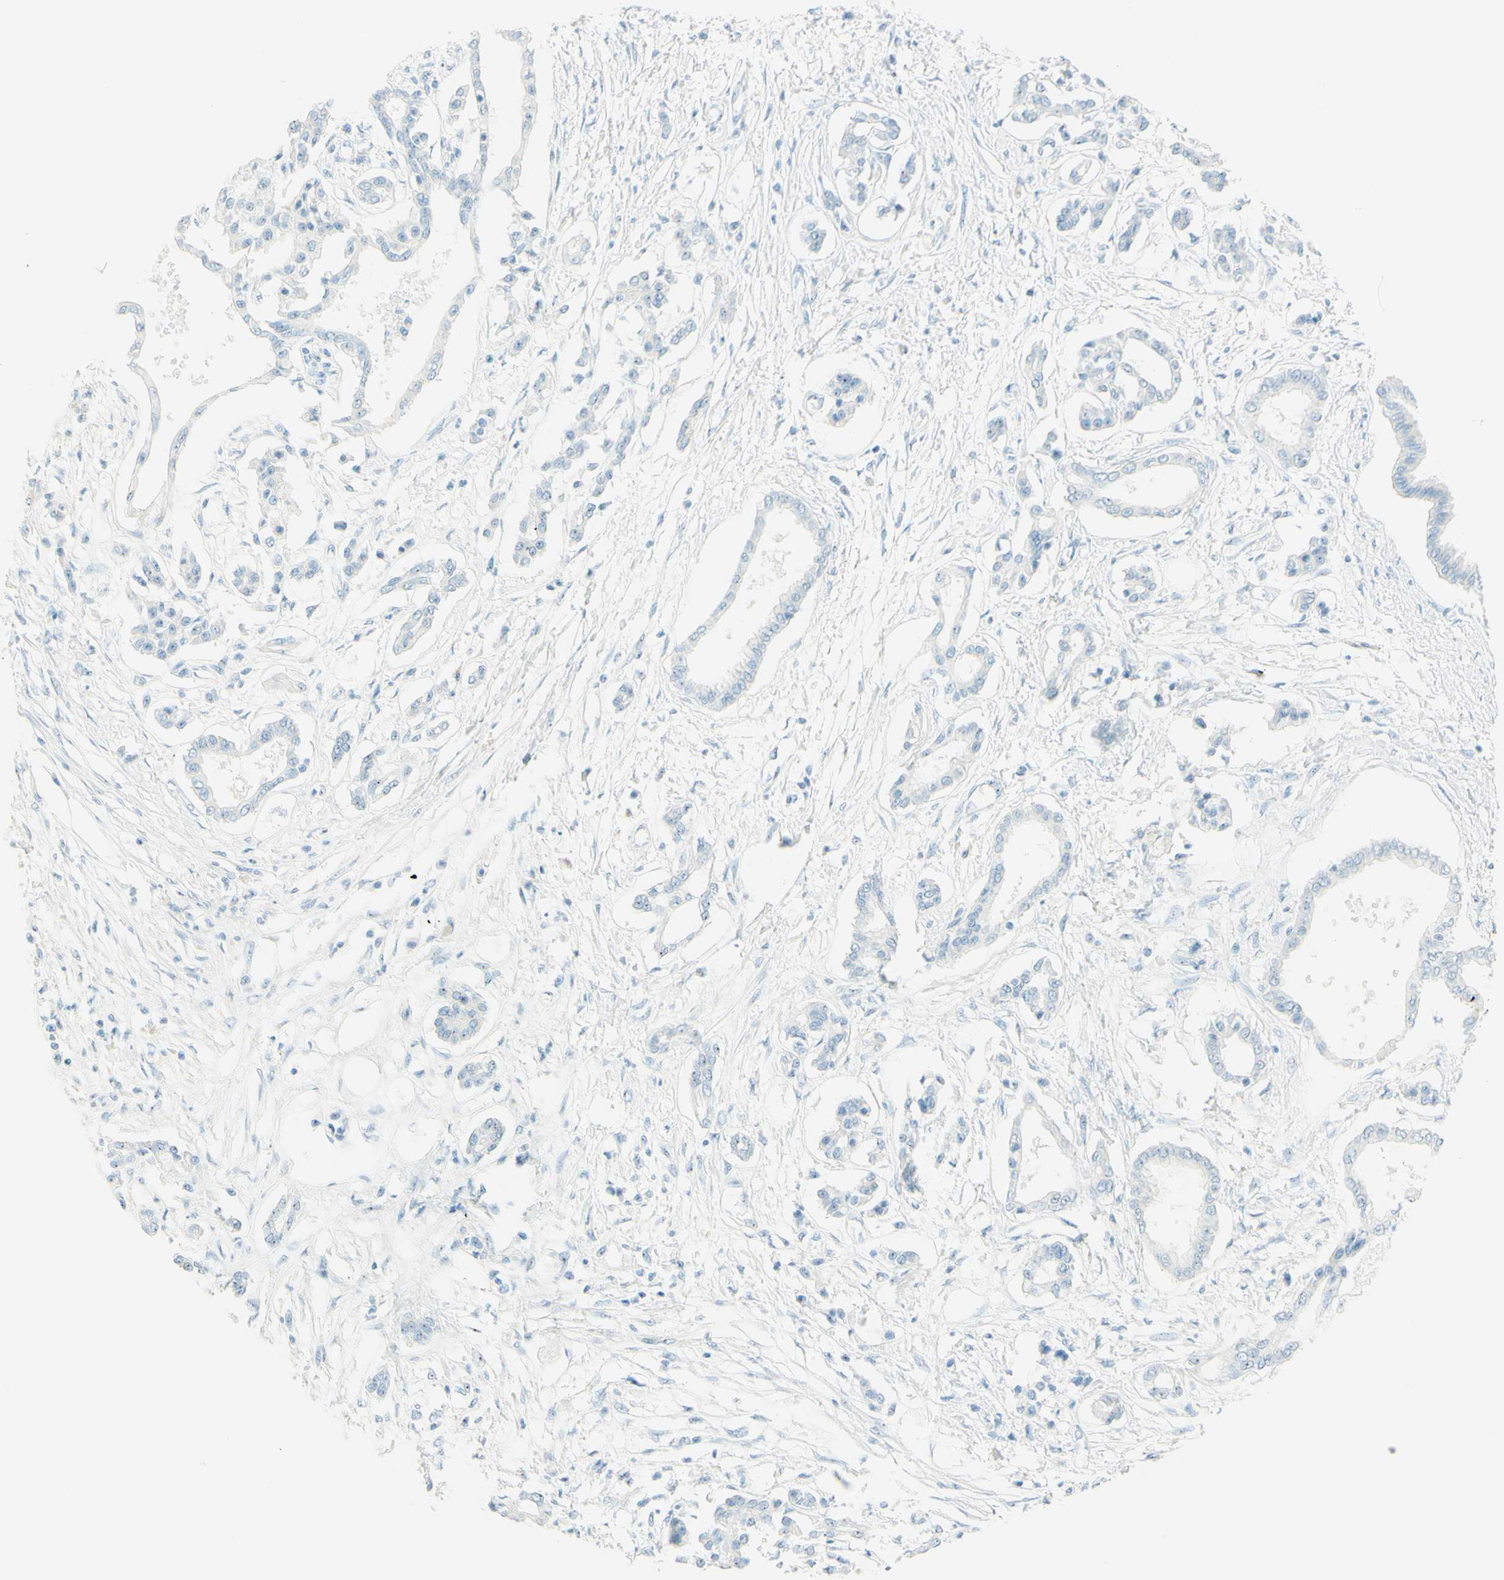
{"staining": {"intensity": "negative", "quantity": "none", "location": "none"}, "tissue": "pancreatic cancer", "cell_type": "Tumor cells", "image_type": "cancer", "snomed": [{"axis": "morphology", "description": "Adenocarcinoma, NOS"}, {"axis": "topography", "description": "Pancreas"}], "caption": "Image shows no protein positivity in tumor cells of pancreatic cancer tissue. Brightfield microscopy of IHC stained with DAB (3,3'-diaminobenzidine) (brown) and hematoxylin (blue), captured at high magnification.", "gene": "FMR1NB", "patient": {"sex": "male", "age": 56}}